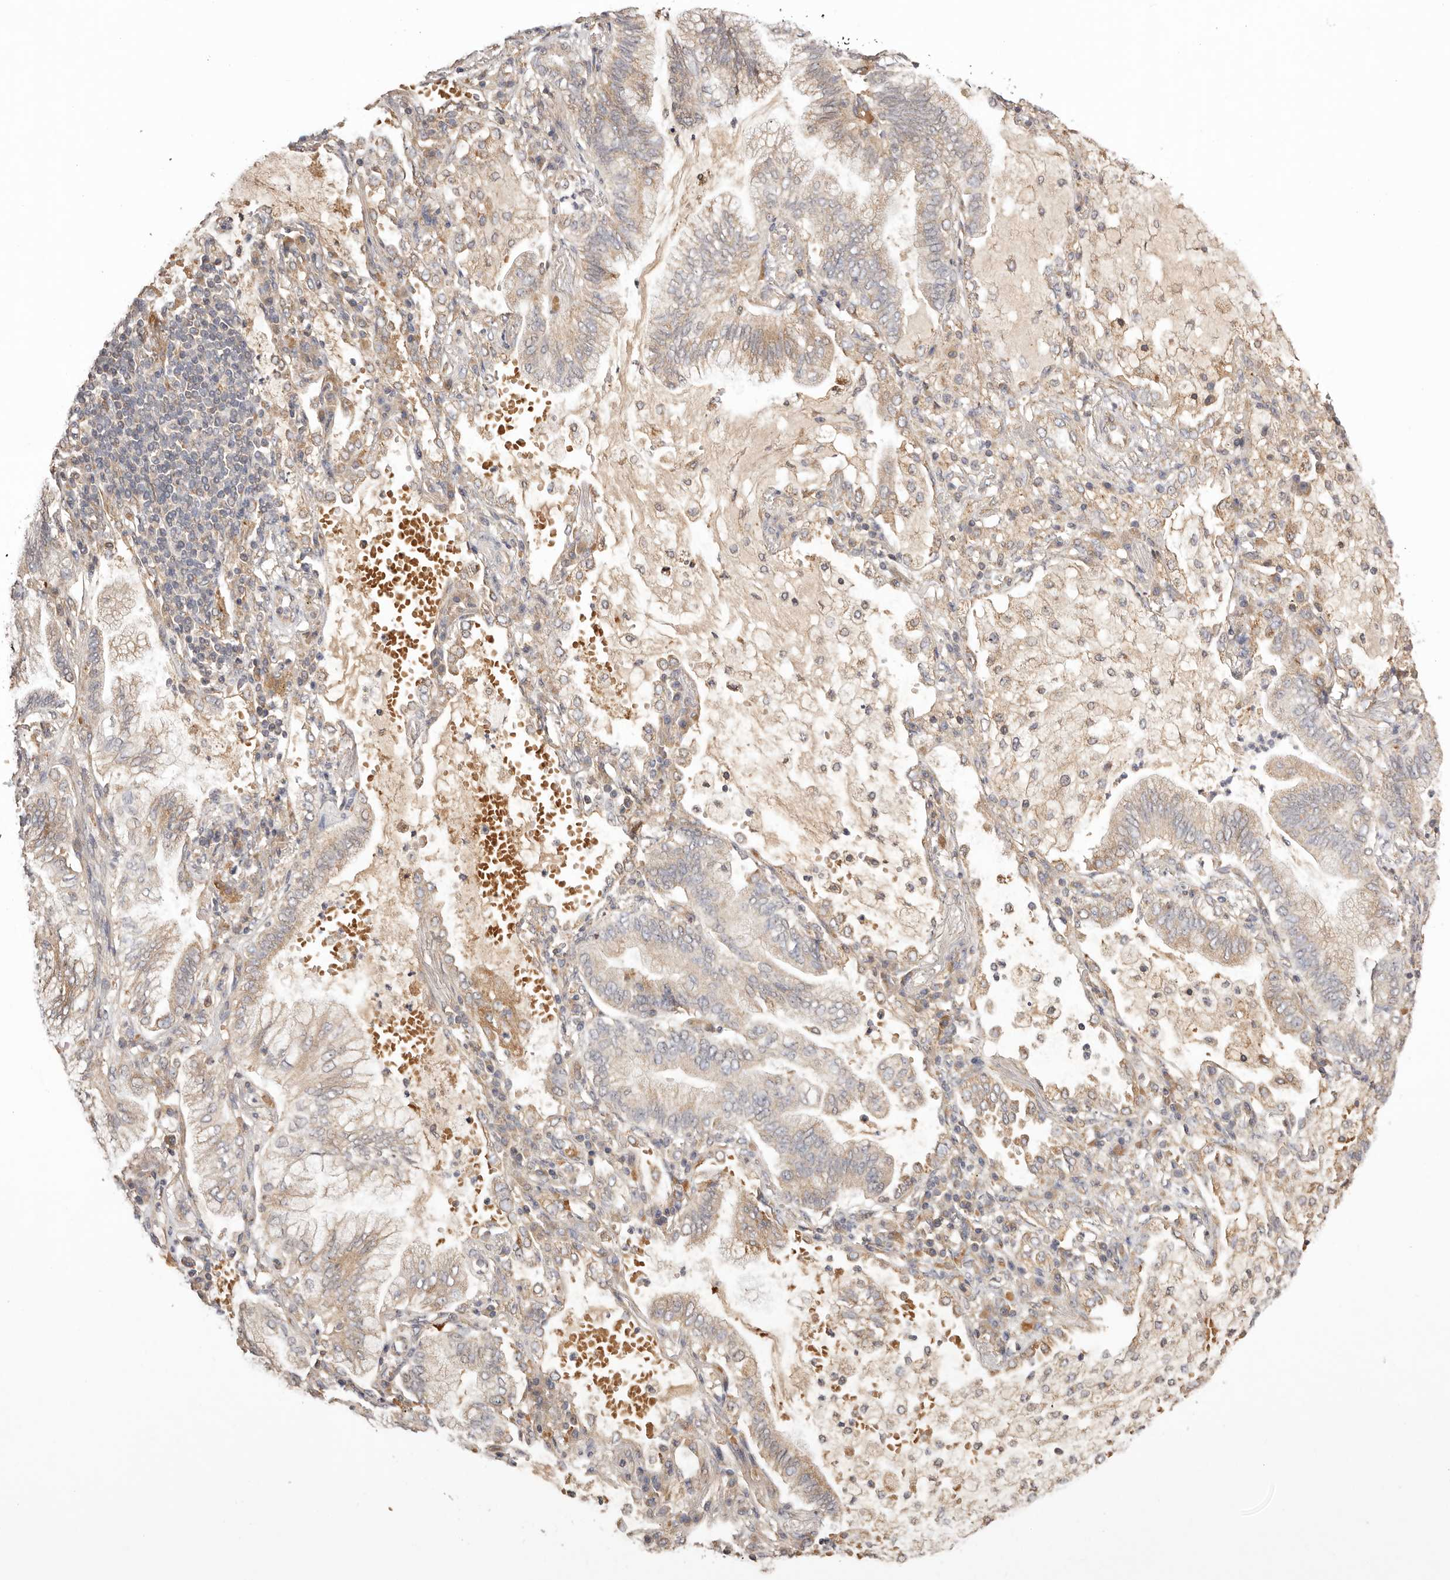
{"staining": {"intensity": "weak", "quantity": "25%-75%", "location": "cytoplasmic/membranous"}, "tissue": "lung cancer", "cell_type": "Tumor cells", "image_type": "cancer", "snomed": [{"axis": "morphology", "description": "Adenocarcinoma, NOS"}, {"axis": "topography", "description": "Lung"}], "caption": "Lung adenocarcinoma stained for a protein displays weak cytoplasmic/membranous positivity in tumor cells.", "gene": "UBR2", "patient": {"sex": "female", "age": 70}}